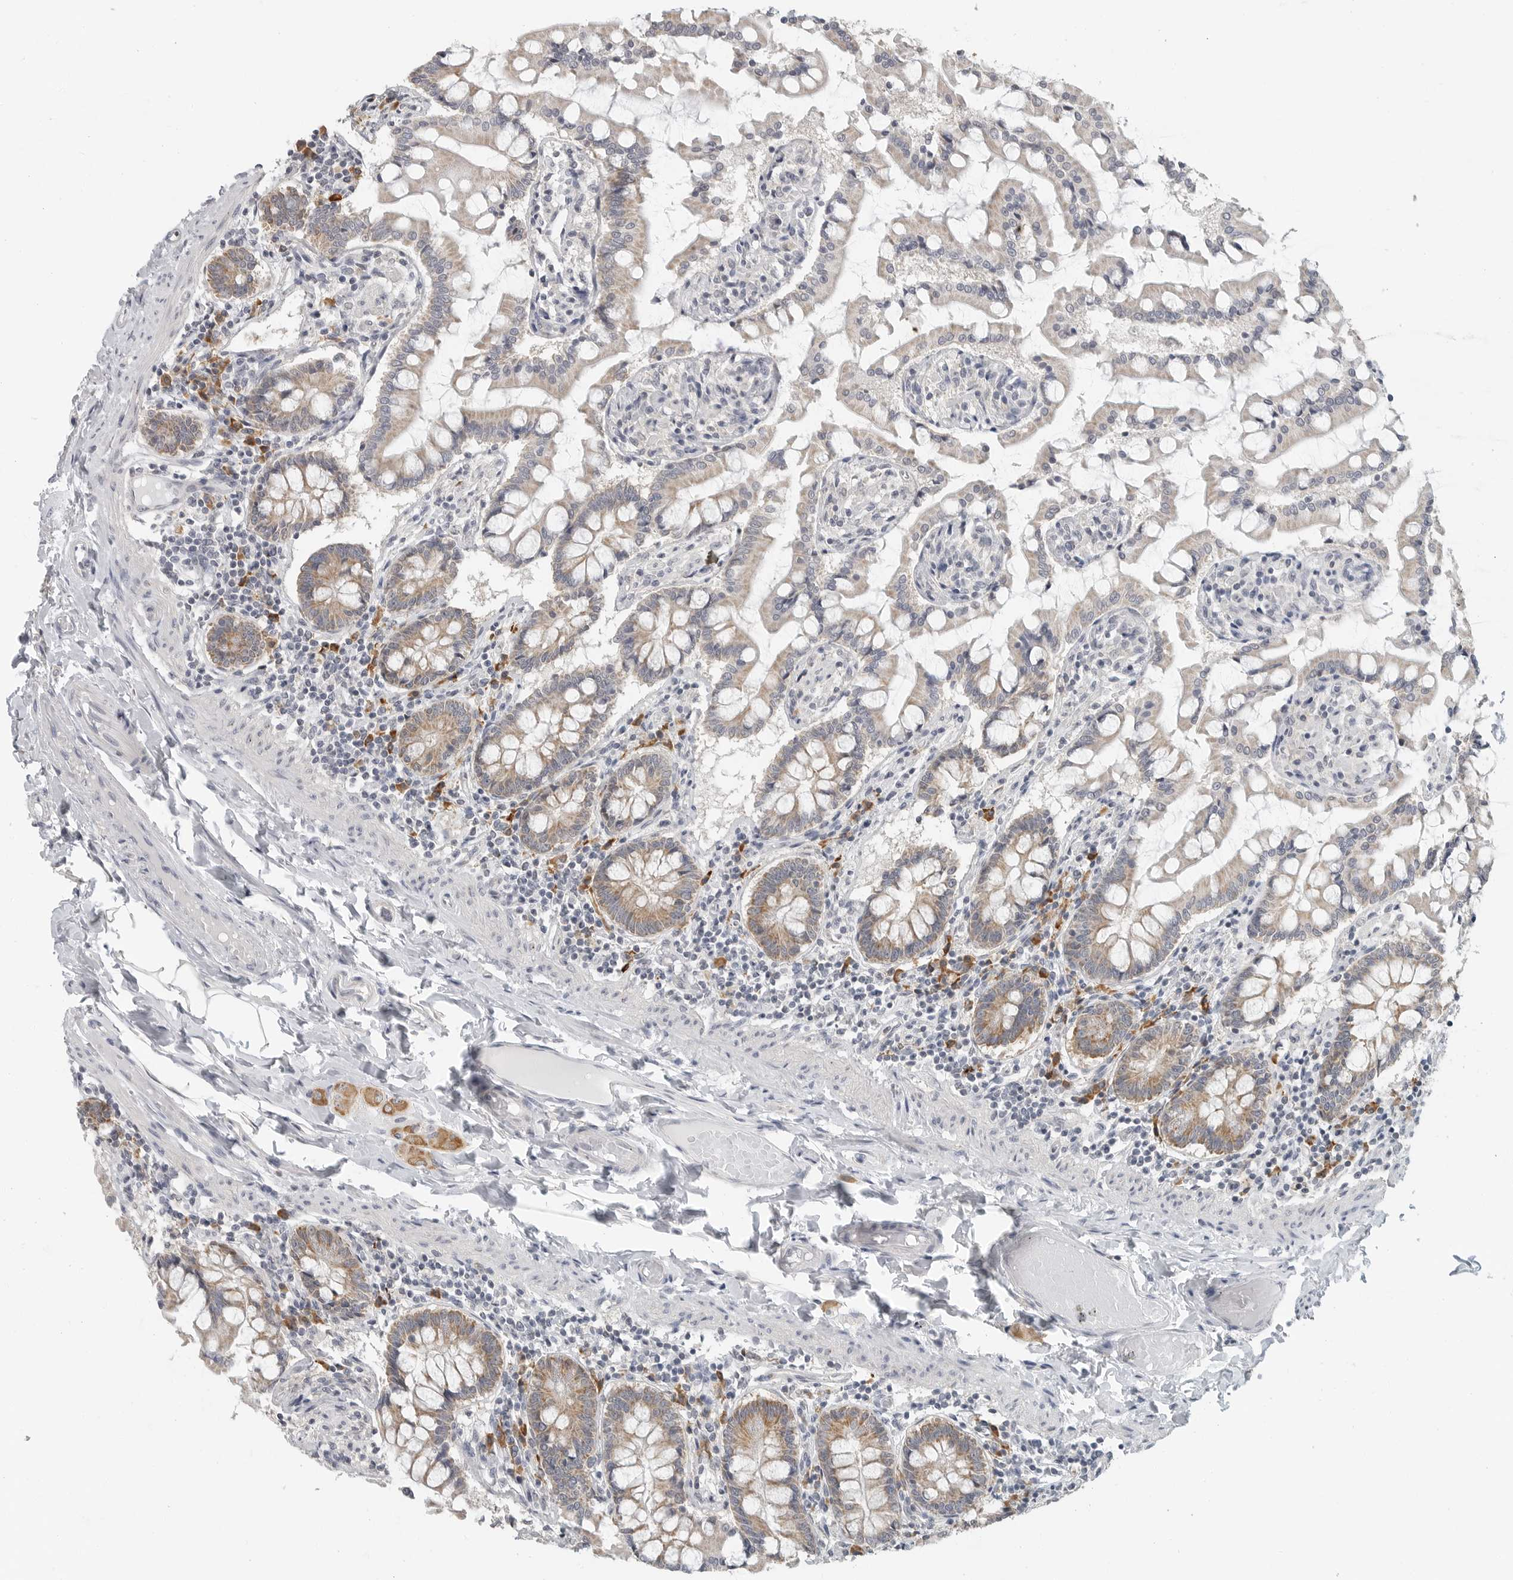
{"staining": {"intensity": "moderate", "quantity": "25%-75%", "location": "cytoplasmic/membranous"}, "tissue": "small intestine", "cell_type": "Glandular cells", "image_type": "normal", "snomed": [{"axis": "morphology", "description": "Normal tissue, NOS"}, {"axis": "topography", "description": "Small intestine"}], "caption": "Protein expression analysis of normal small intestine demonstrates moderate cytoplasmic/membranous expression in about 25%-75% of glandular cells.", "gene": "IL12RB2", "patient": {"sex": "male", "age": 41}}